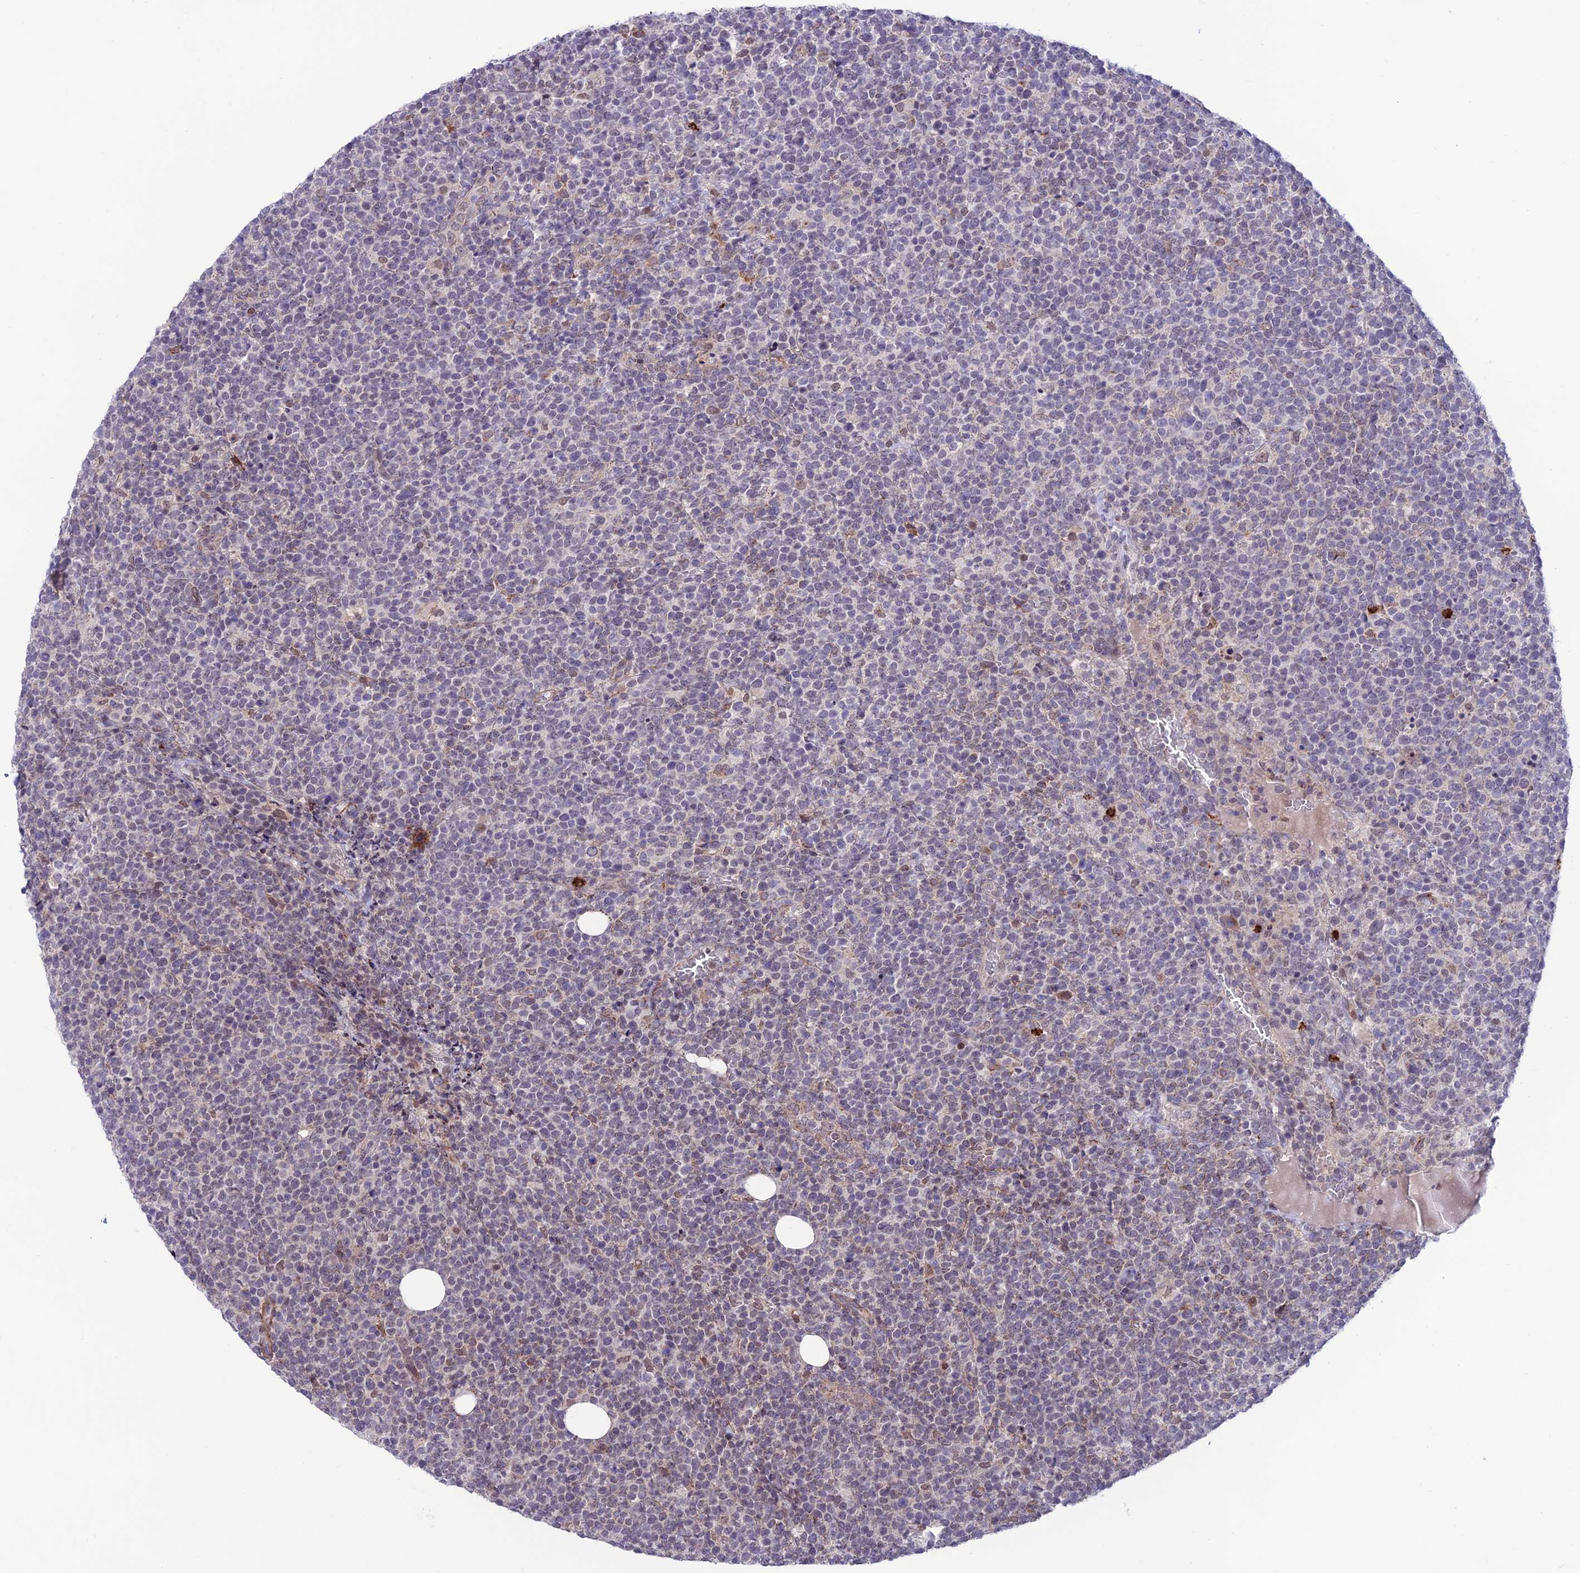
{"staining": {"intensity": "negative", "quantity": "none", "location": "none"}, "tissue": "lymphoma", "cell_type": "Tumor cells", "image_type": "cancer", "snomed": [{"axis": "morphology", "description": "Malignant lymphoma, non-Hodgkin's type, High grade"}, {"axis": "topography", "description": "Lymph node"}], "caption": "Immunohistochemistry (IHC) of lymphoma shows no positivity in tumor cells.", "gene": "COL6A6", "patient": {"sex": "male", "age": 61}}